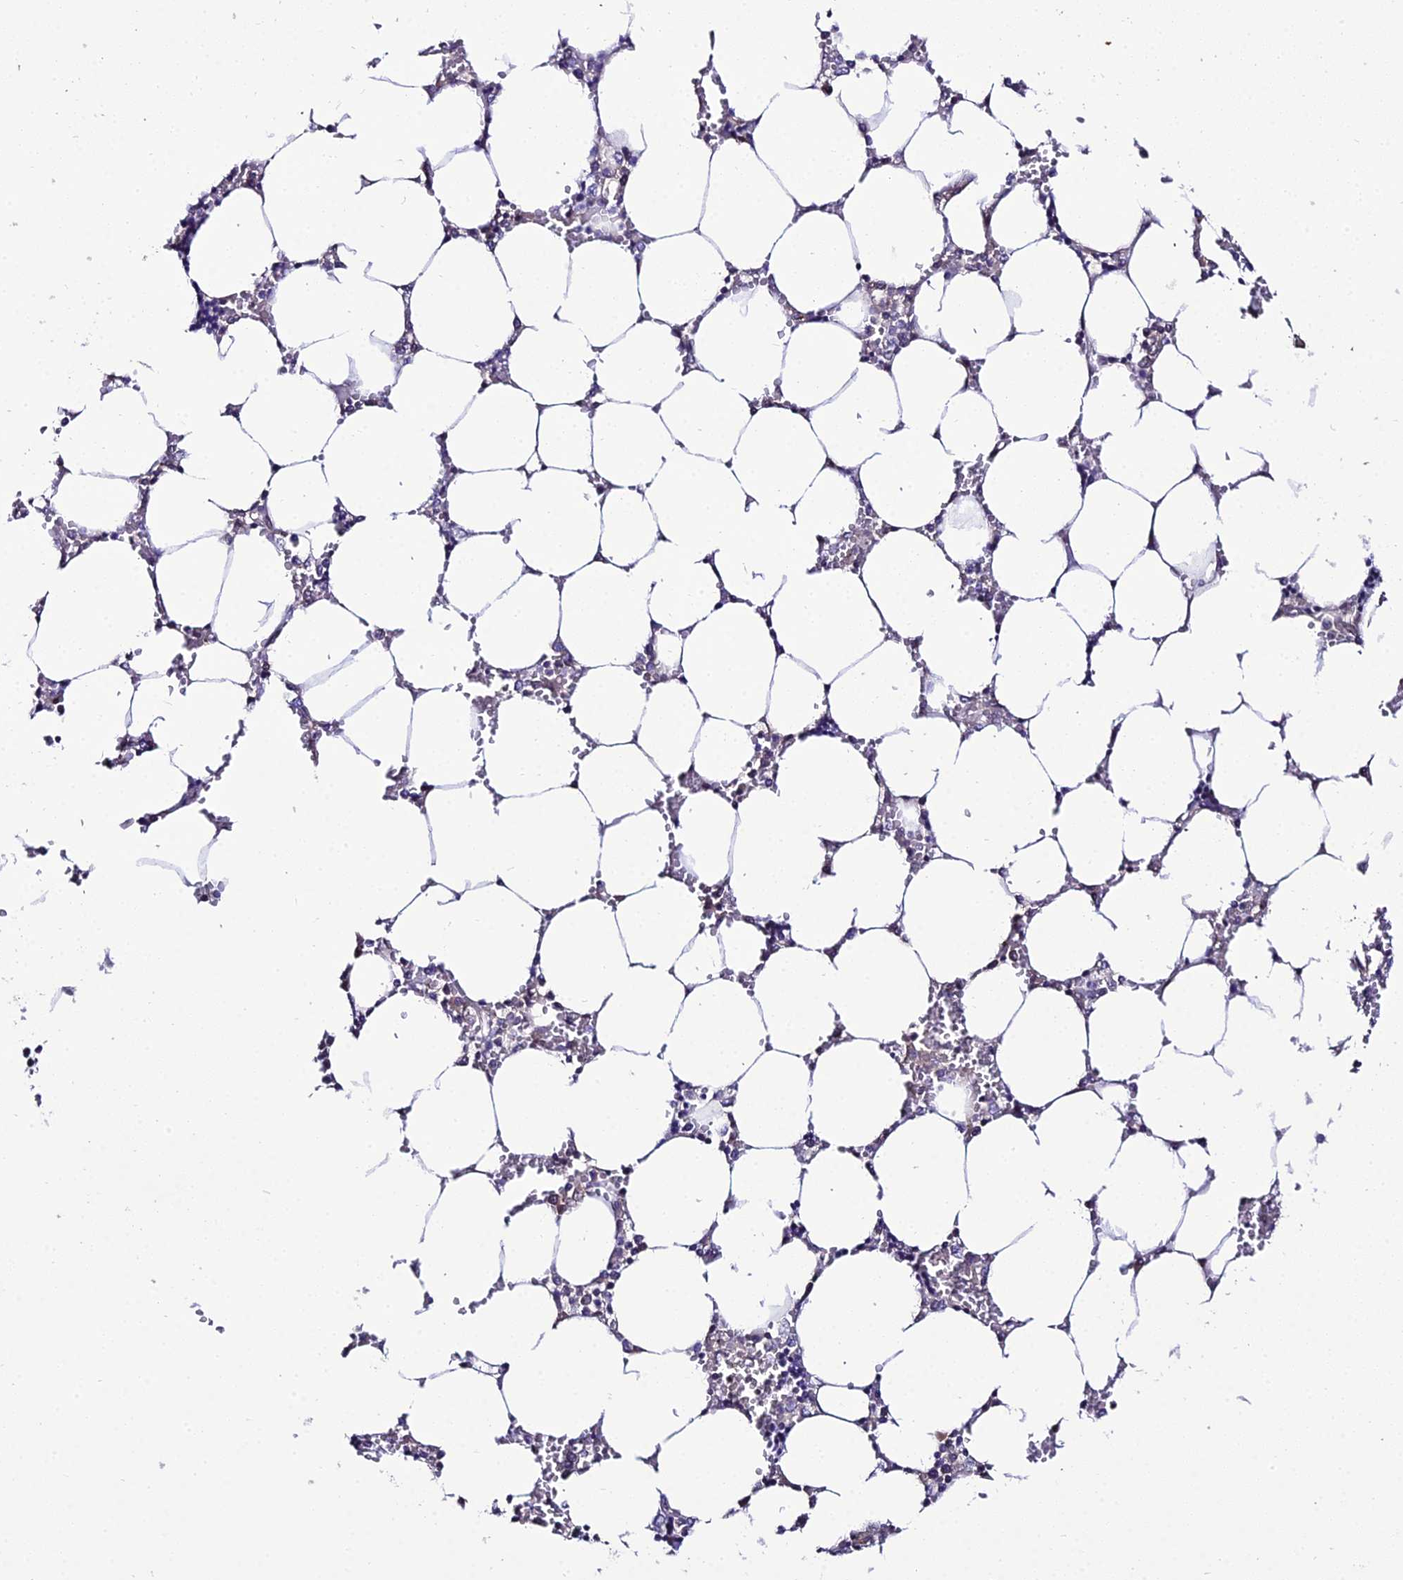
{"staining": {"intensity": "negative", "quantity": "none", "location": "none"}, "tissue": "bone marrow", "cell_type": "Hematopoietic cells", "image_type": "normal", "snomed": [{"axis": "morphology", "description": "Normal tissue, NOS"}, {"axis": "topography", "description": "Bone marrow"}], "caption": "Immunohistochemistry photomicrograph of benign bone marrow stained for a protein (brown), which exhibits no positivity in hematopoietic cells.", "gene": "DDX19A", "patient": {"sex": "male", "age": 64}}